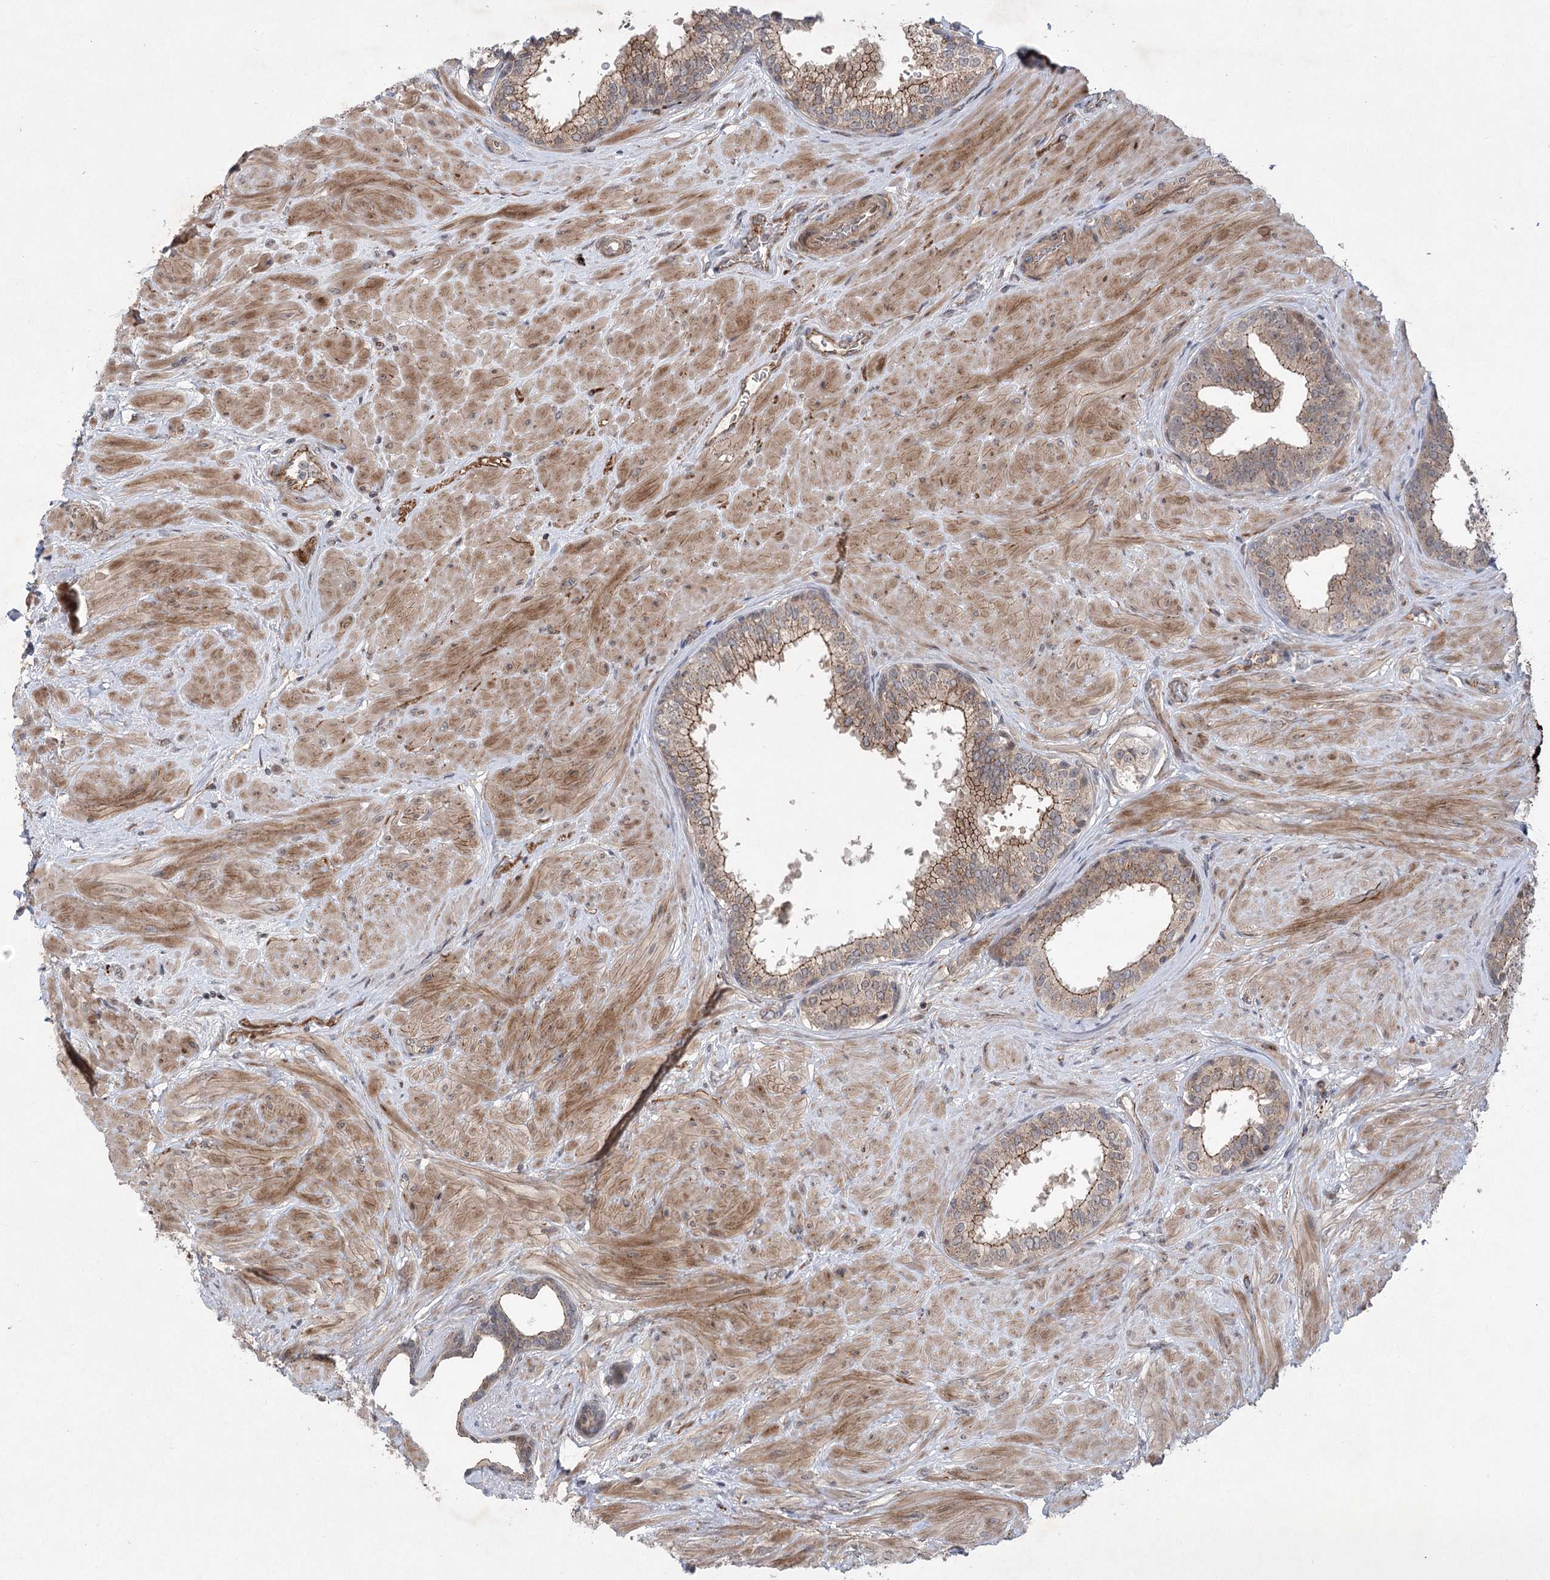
{"staining": {"intensity": "moderate", "quantity": ">75%", "location": "cytoplasmic/membranous"}, "tissue": "prostate", "cell_type": "Glandular cells", "image_type": "normal", "snomed": [{"axis": "morphology", "description": "Normal tissue, NOS"}, {"axis": "topography", "description": "Prostate"}], "caption": "Unremarkable prostate exhibits moderate cytoplasmic/membranous staining in about >75% of glandular cells.", "gene": "METTL24", "patient": {"sex": "male", "age": 48}}